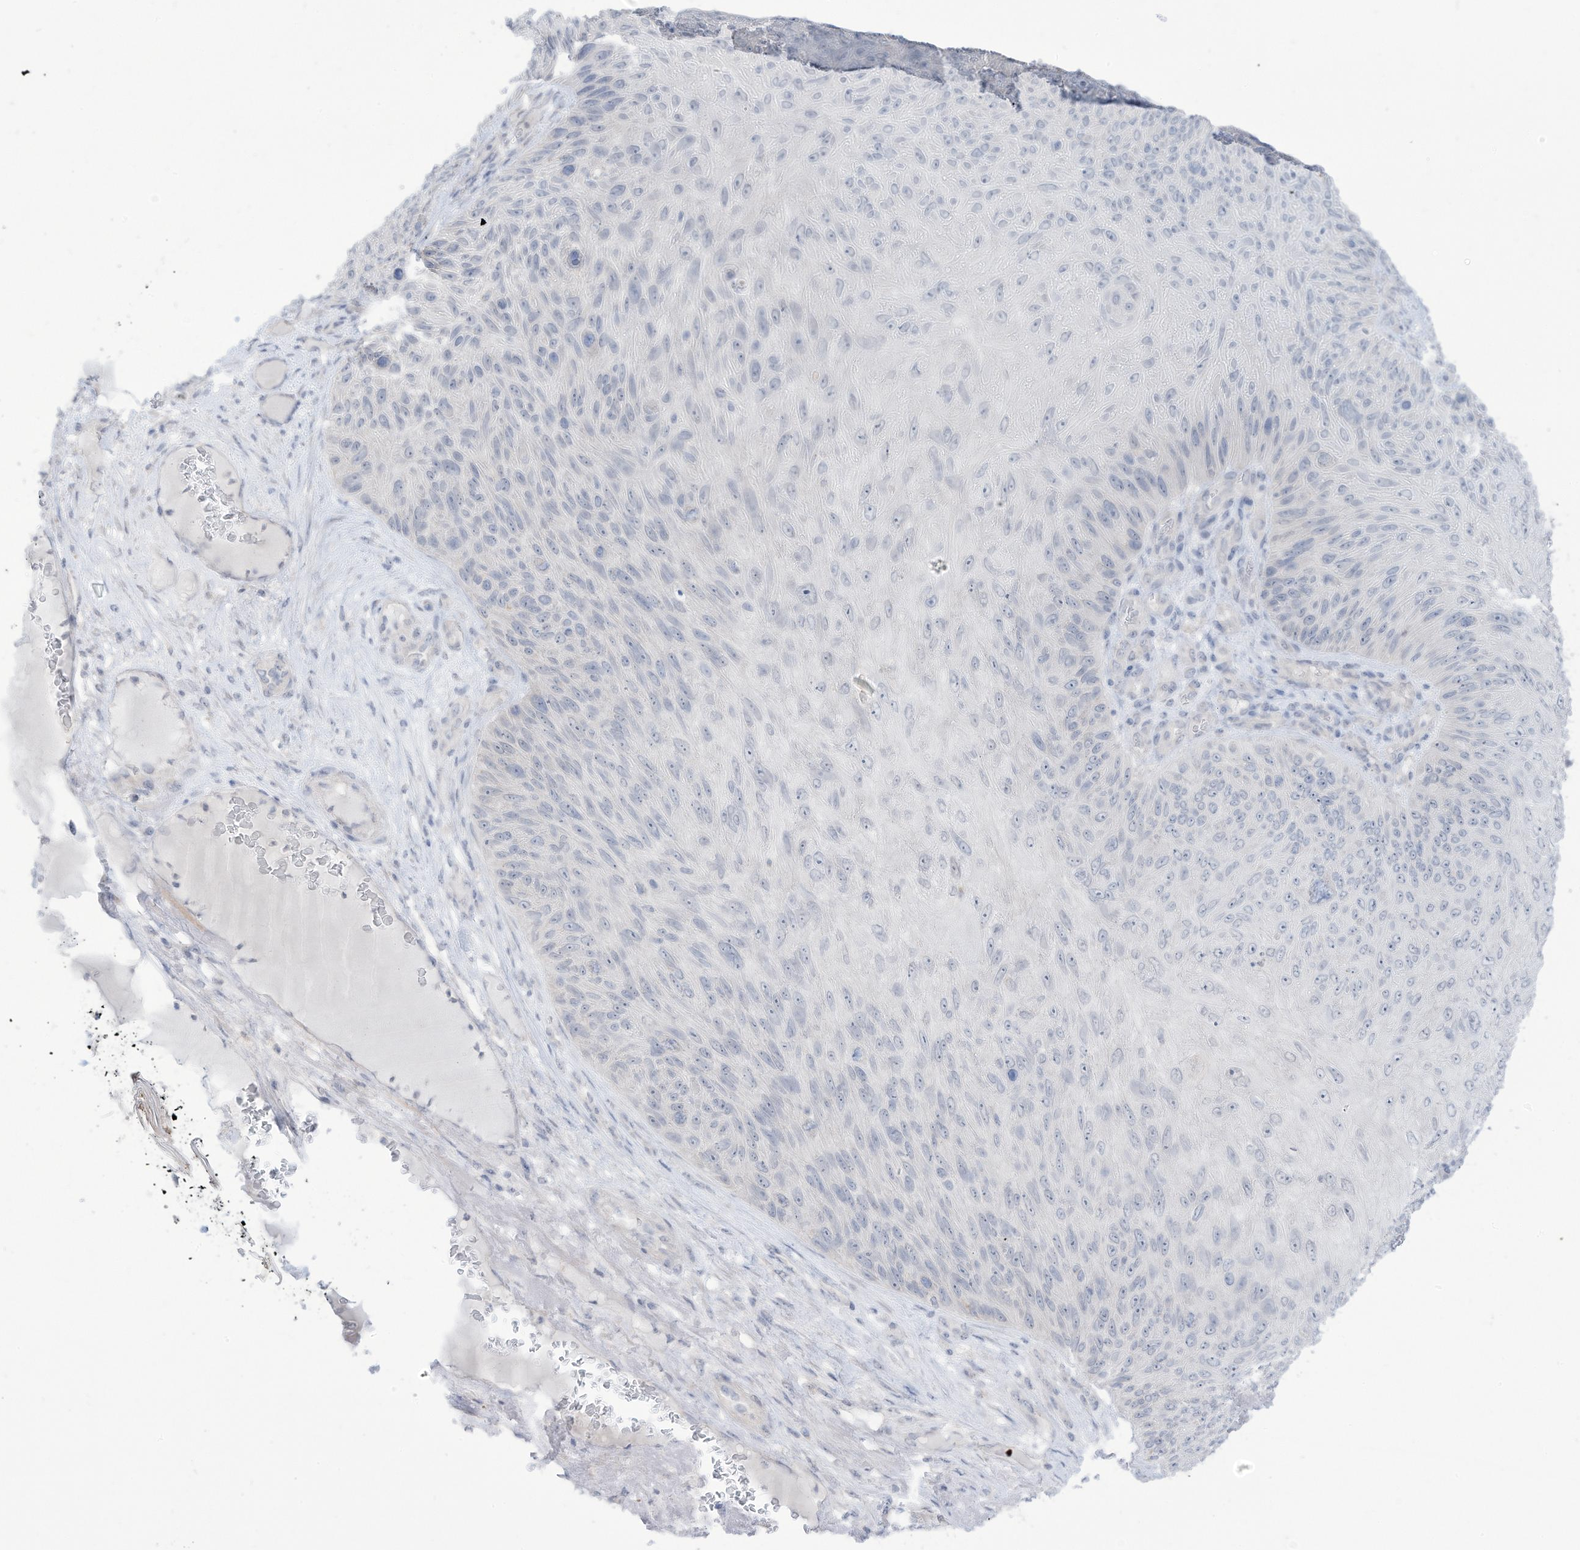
{"staining": {"intensity": "negative", "quantity": "none", "location": "none"}, "tissue": "skin cancer", "cell_type": "Tumor cells", "image_type": "cancer", "snomed": [{"axis": "morphology", "description": "Squamous cell carcinoma, NOS"}, {"axis": "topography", "description": "Skin"}], "caption": "Tumor cells show no significant protein positivity in squamous cell carcinoma (skin). (Immunohistochemistry (ihc), brightfield microscopy, high magnification).", "gene": "OGT", "patient": {"sex": "female", "age": 88}}